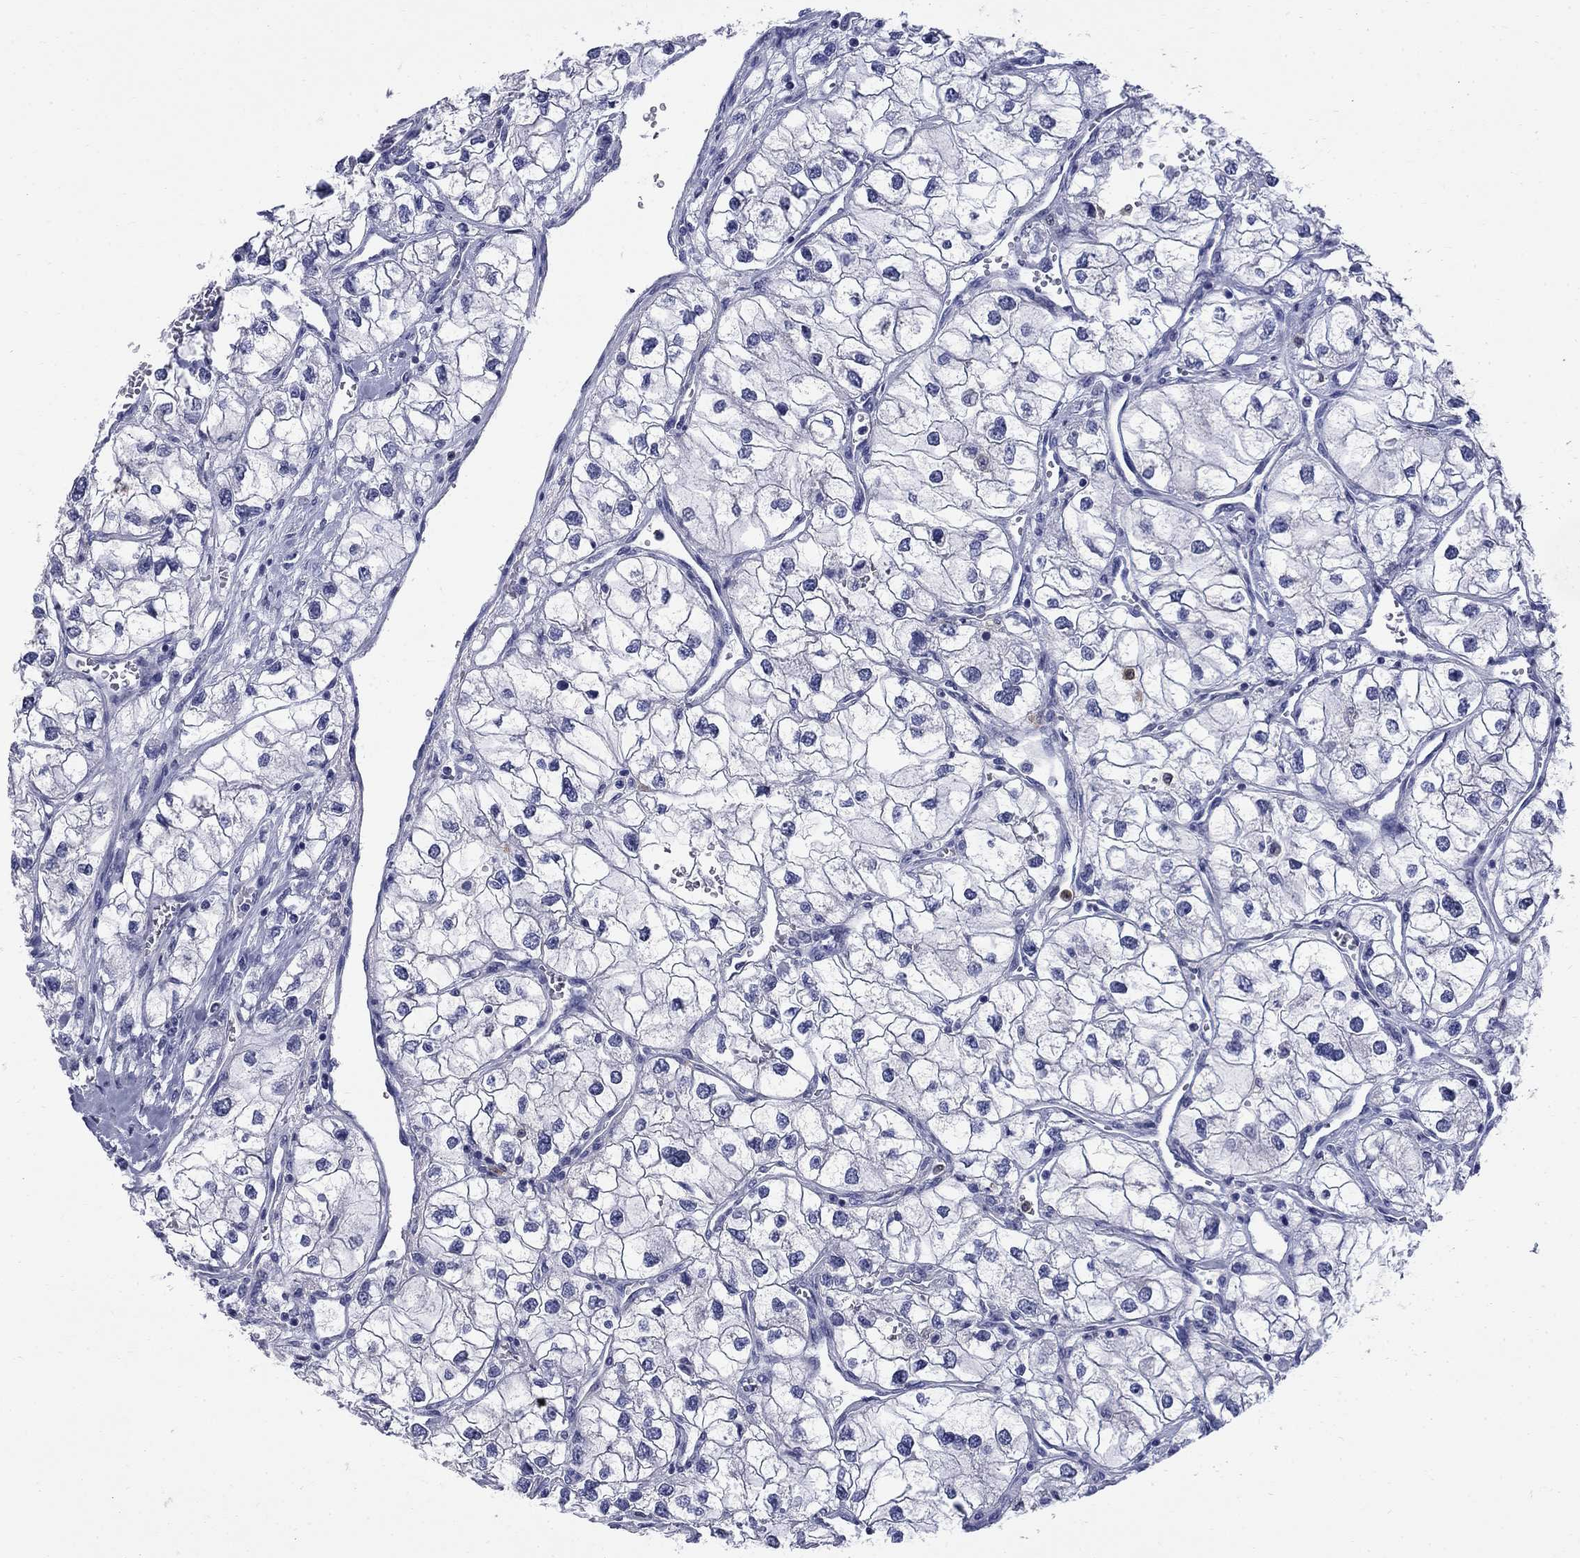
{"staining": {"intensity": "negative", "quantity": "none", "location": "none"}, "tissue": "renal cancer", "cell_type": "Tumor cells", "image_type": "cancer", "snomed": [{"axis": "morphology", "description": "Adenocarcinoma, NOS"}, {"axis": "topography", "description": "Kidney"}], "caption": "Immunohistochemical staining of human adenocarcinoma (renal) demonstrates no significant staining in tumor cells.", "gene": "SERPINB2", "patient": {"sex": "male", "age": 59}}